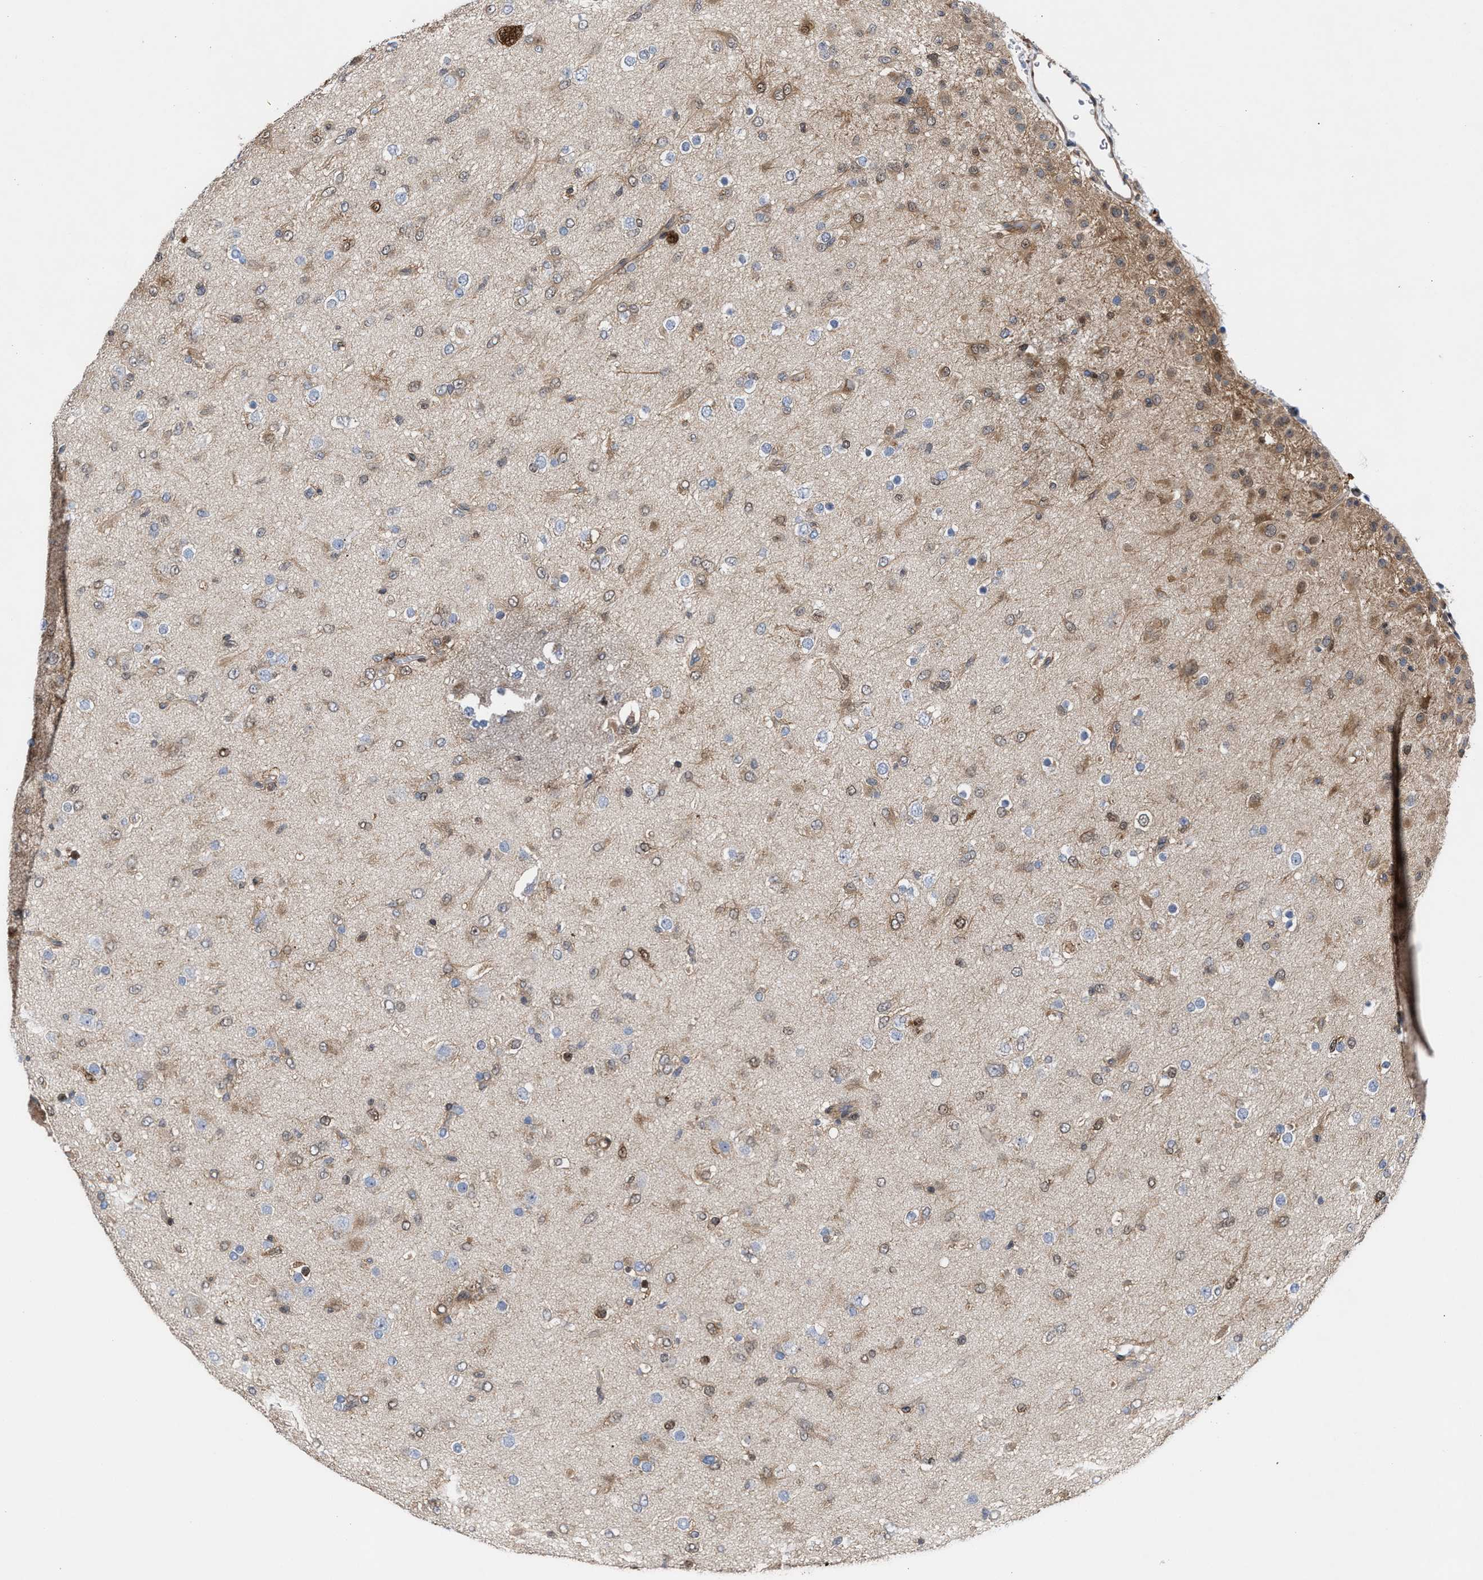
{"staining": {"intensity": "weak", "quantity": "25%-75%", "location": "cytoplasmic/membranous,nuclear"}, "tissue": "glioma", "cell_type": "Tumor cells", "image_type": "cancer", "snomed": [{"axis": "morphology", "description": "Glioma, malignant, Low grade"}, {"axis": "topography", "description": "Brain"}], "caption": "Immunohistochemistry staining of glioma, which demonstrates low levels of weak cytoplasmic/membranous and nuclear positivity in approximately 25%-75% of tumor cells indicating weak cytoplasmic/membranous and nuclear protein positivity. The staining was performed using DAB (3,3'-diaminobenzidine) (brown) for protein detection and nuclei were counterstained in hematoxylin (blue).", "gene": "TP53I3", "patient": {"sex": "male", "age": 65}}